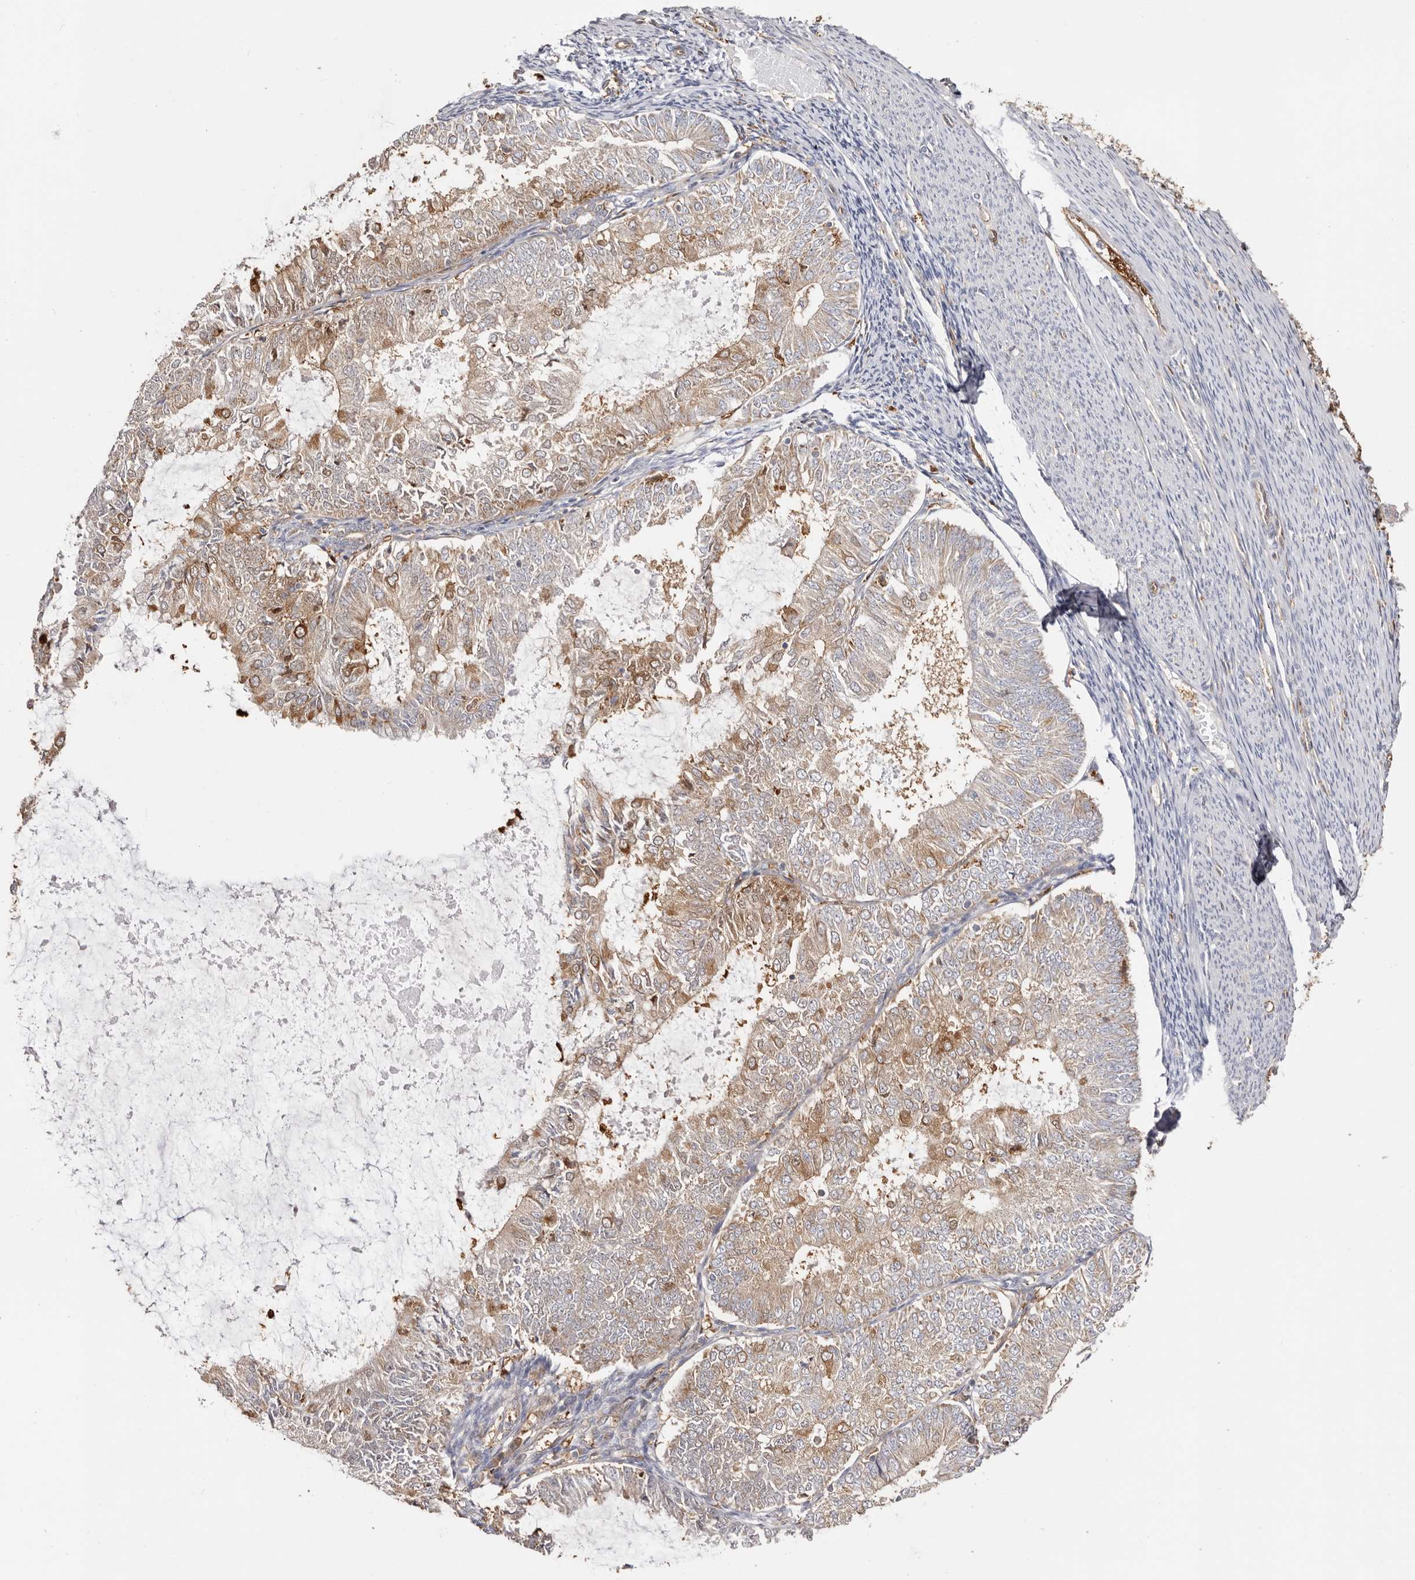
{"staining": {"intensity": "weak", "quantity": ">75%", "location": "cytoplasmic/membranous"}, "tissue": "endometrial cancer", "cell_type": "Tumor cells", "image_type": "cancer", "snomed": [{"axis": "morphology", "description": "Adenocarcinoma, NOS"}, {"axis": "topography", "description": "Endometrium"}], "caption": "Protein analysis of endometrial cancer tissue displays weak cytoplasmic/membranous staining in approximately >75% of tumor cells. Immunohistochemistry stains the protein of interest in brown and the nuclei are stained blue.", "gene": "LAP3", "patient": {"sex": "female", "age": 57}}